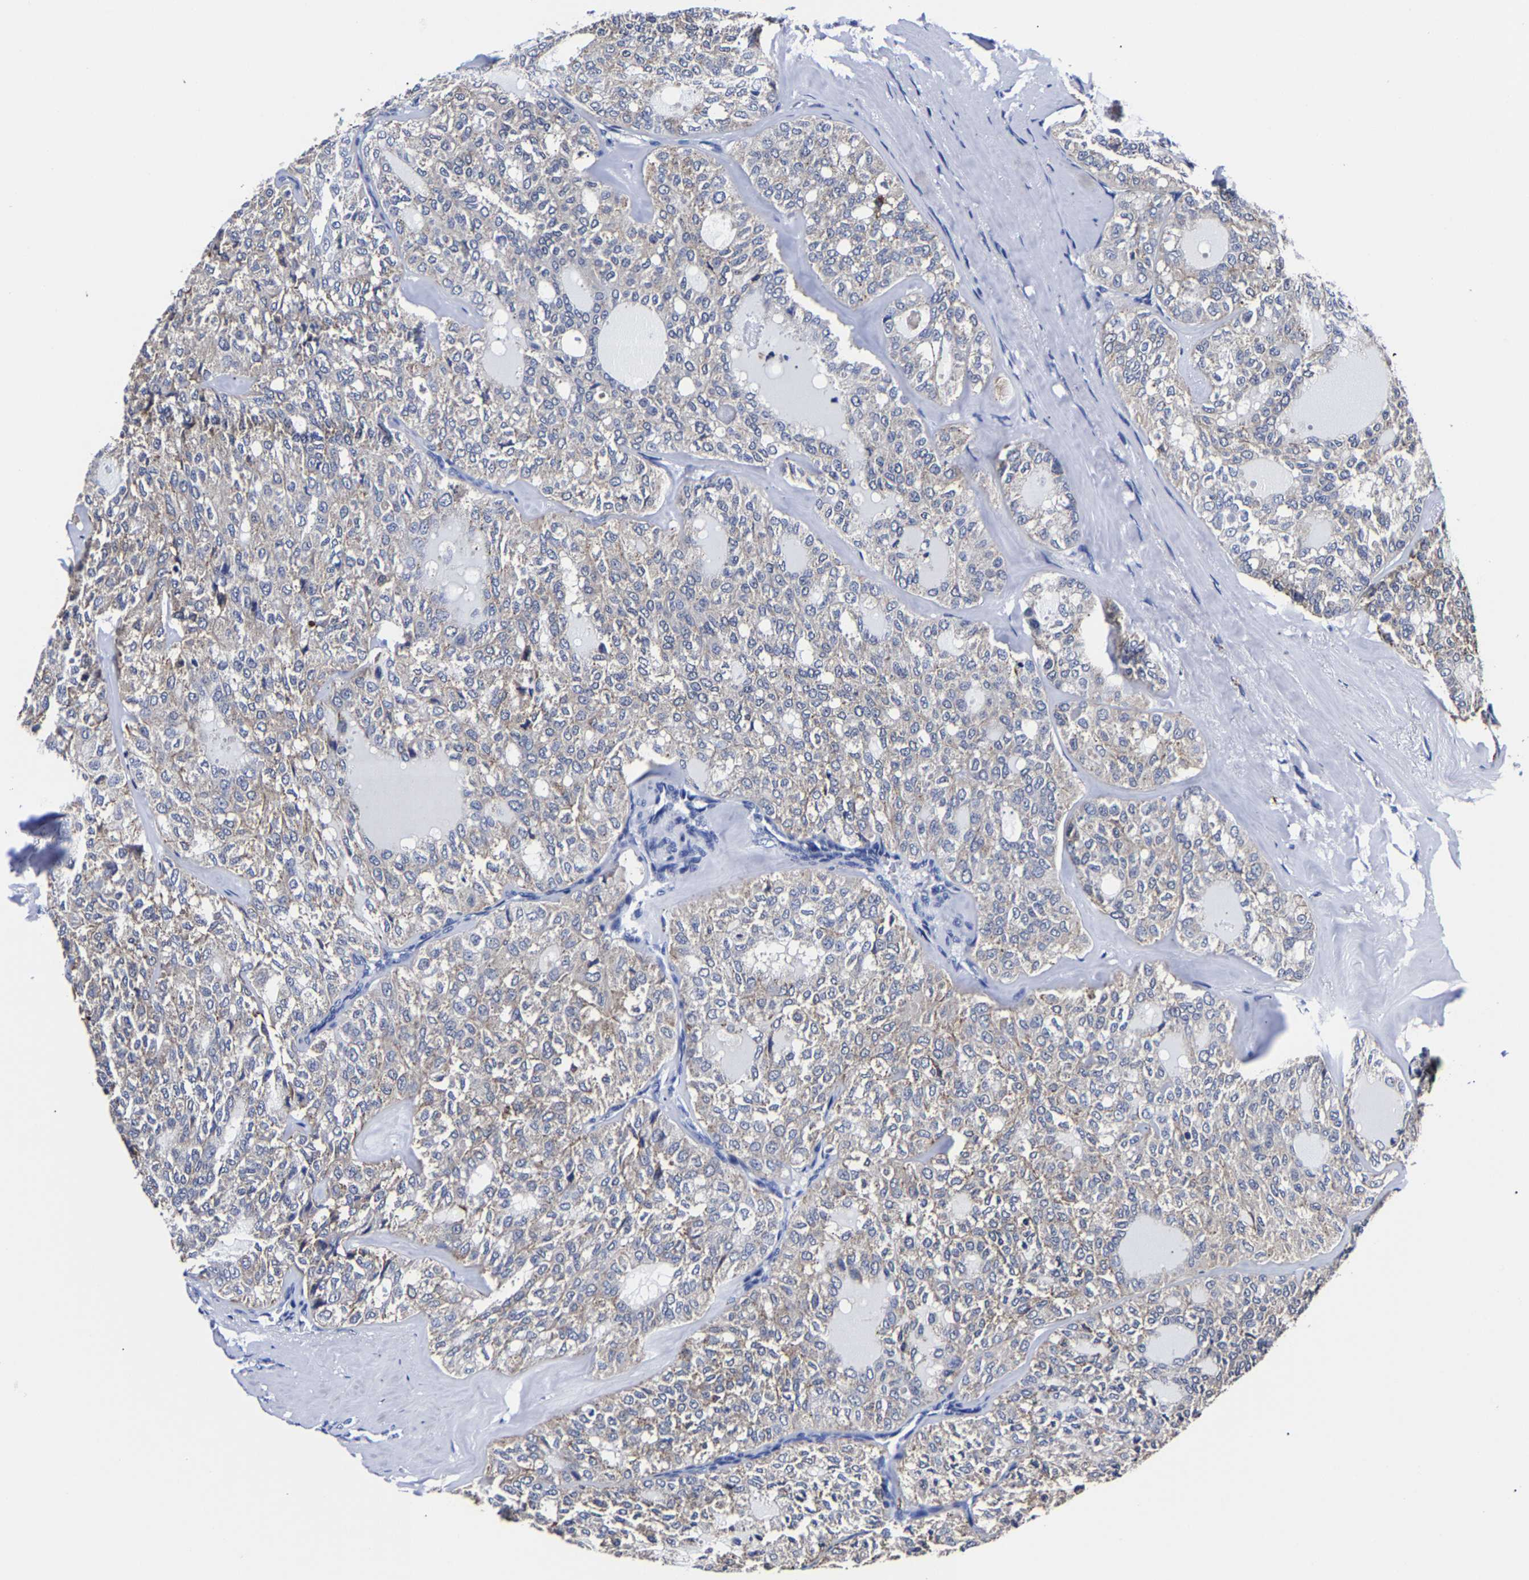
{"staining": {"intensity": "weak", "quantity": "<25%", "location": "cytoplasmic/membranous"}, "tissue": "thyroid cancer", "cell_type": "Tumor cells", "image_type": "cancer", "snomed": [{"axis": "morphology", "description": "Follicular adenoma carcinoma, NOS"}, {"axis": "topography", "description": "Thyroid gland"}], "caption": "Photomicrograph shows no protein expression in tumor cells of thyroid cancer tissue.", "gene": "CPA2", "patient": {"sex": "male", "age": 75}}